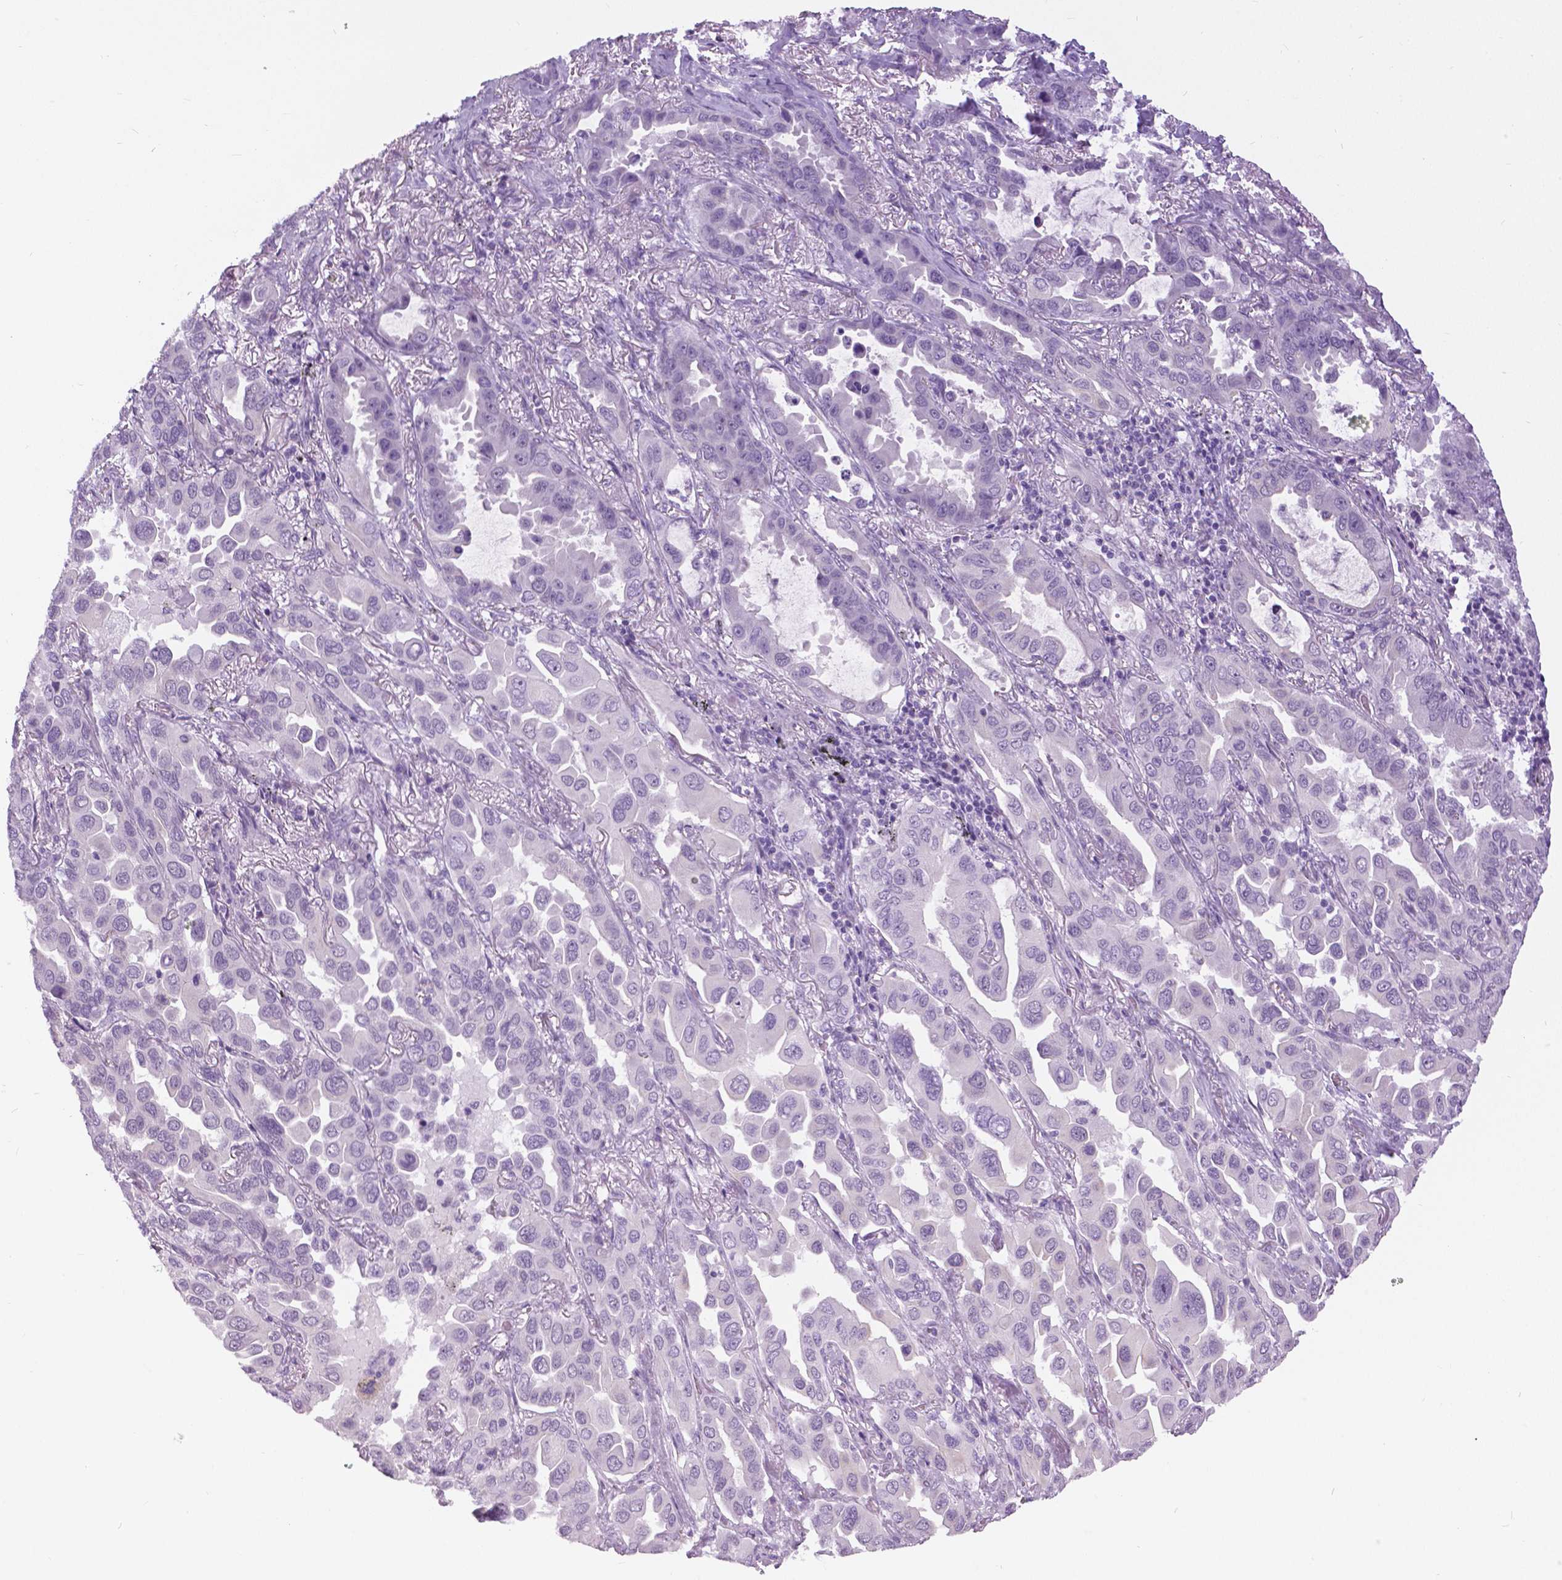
{"staining": {"intensity": "negative", "quantity": "none", "location": "none"}, "tissue": "lung cancer", "cell_type": "Tumor cells", "image_type": "cancer", "snomed": [{"axis": "morphology", "description": "Adenocarcinoma, NOS"}, {"axis": "topography", "description": "Lung"}], "caption": "Protein analysis of lung cancer demonstrates no significant staining in tumor cells.", "gene": "MYOM1", "patient": {"sex": "male", "age": 64}}